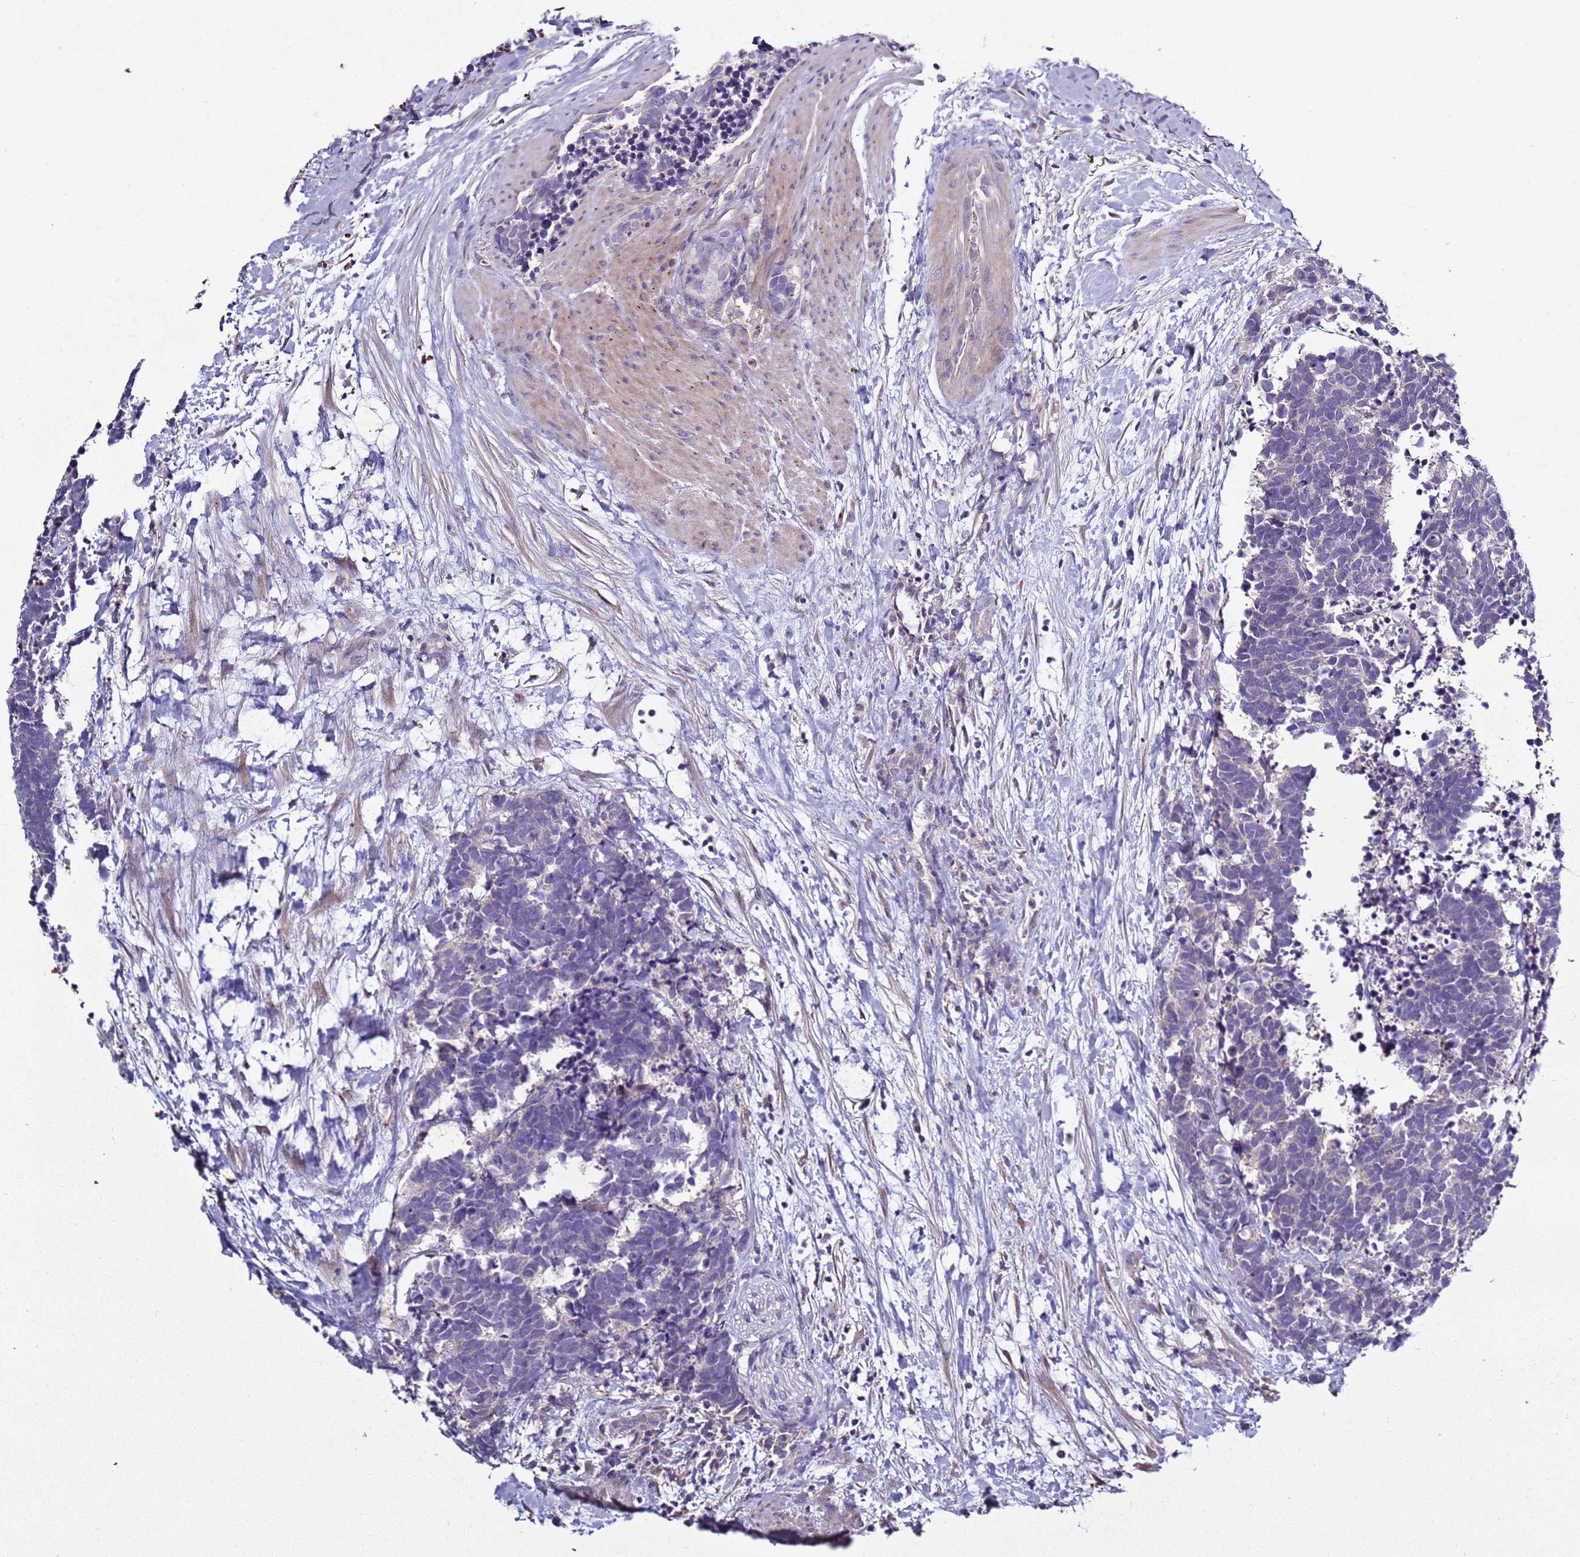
{"staining": {"intensity": "negative", "quantity": "none", "location": "none"}, "tissue": "carcinoid", "cell_type": "Tumor cells", "image_type": "cancer", "snomed": [{"axis": "morphology", "description": "Carcinoma, NOS"}, {"axis": "morphology", "description": "Carcinoid, malignant, NOS"}, {"axis": "topography", "description": "Prostate"}], "caption": "This is an immunohistochemistry photomicrograph of carcinoid (malignant). There is no positivity in tumor cells.", "gene": "RABL2B", "patient": {"sex": "male", "age": 57}}